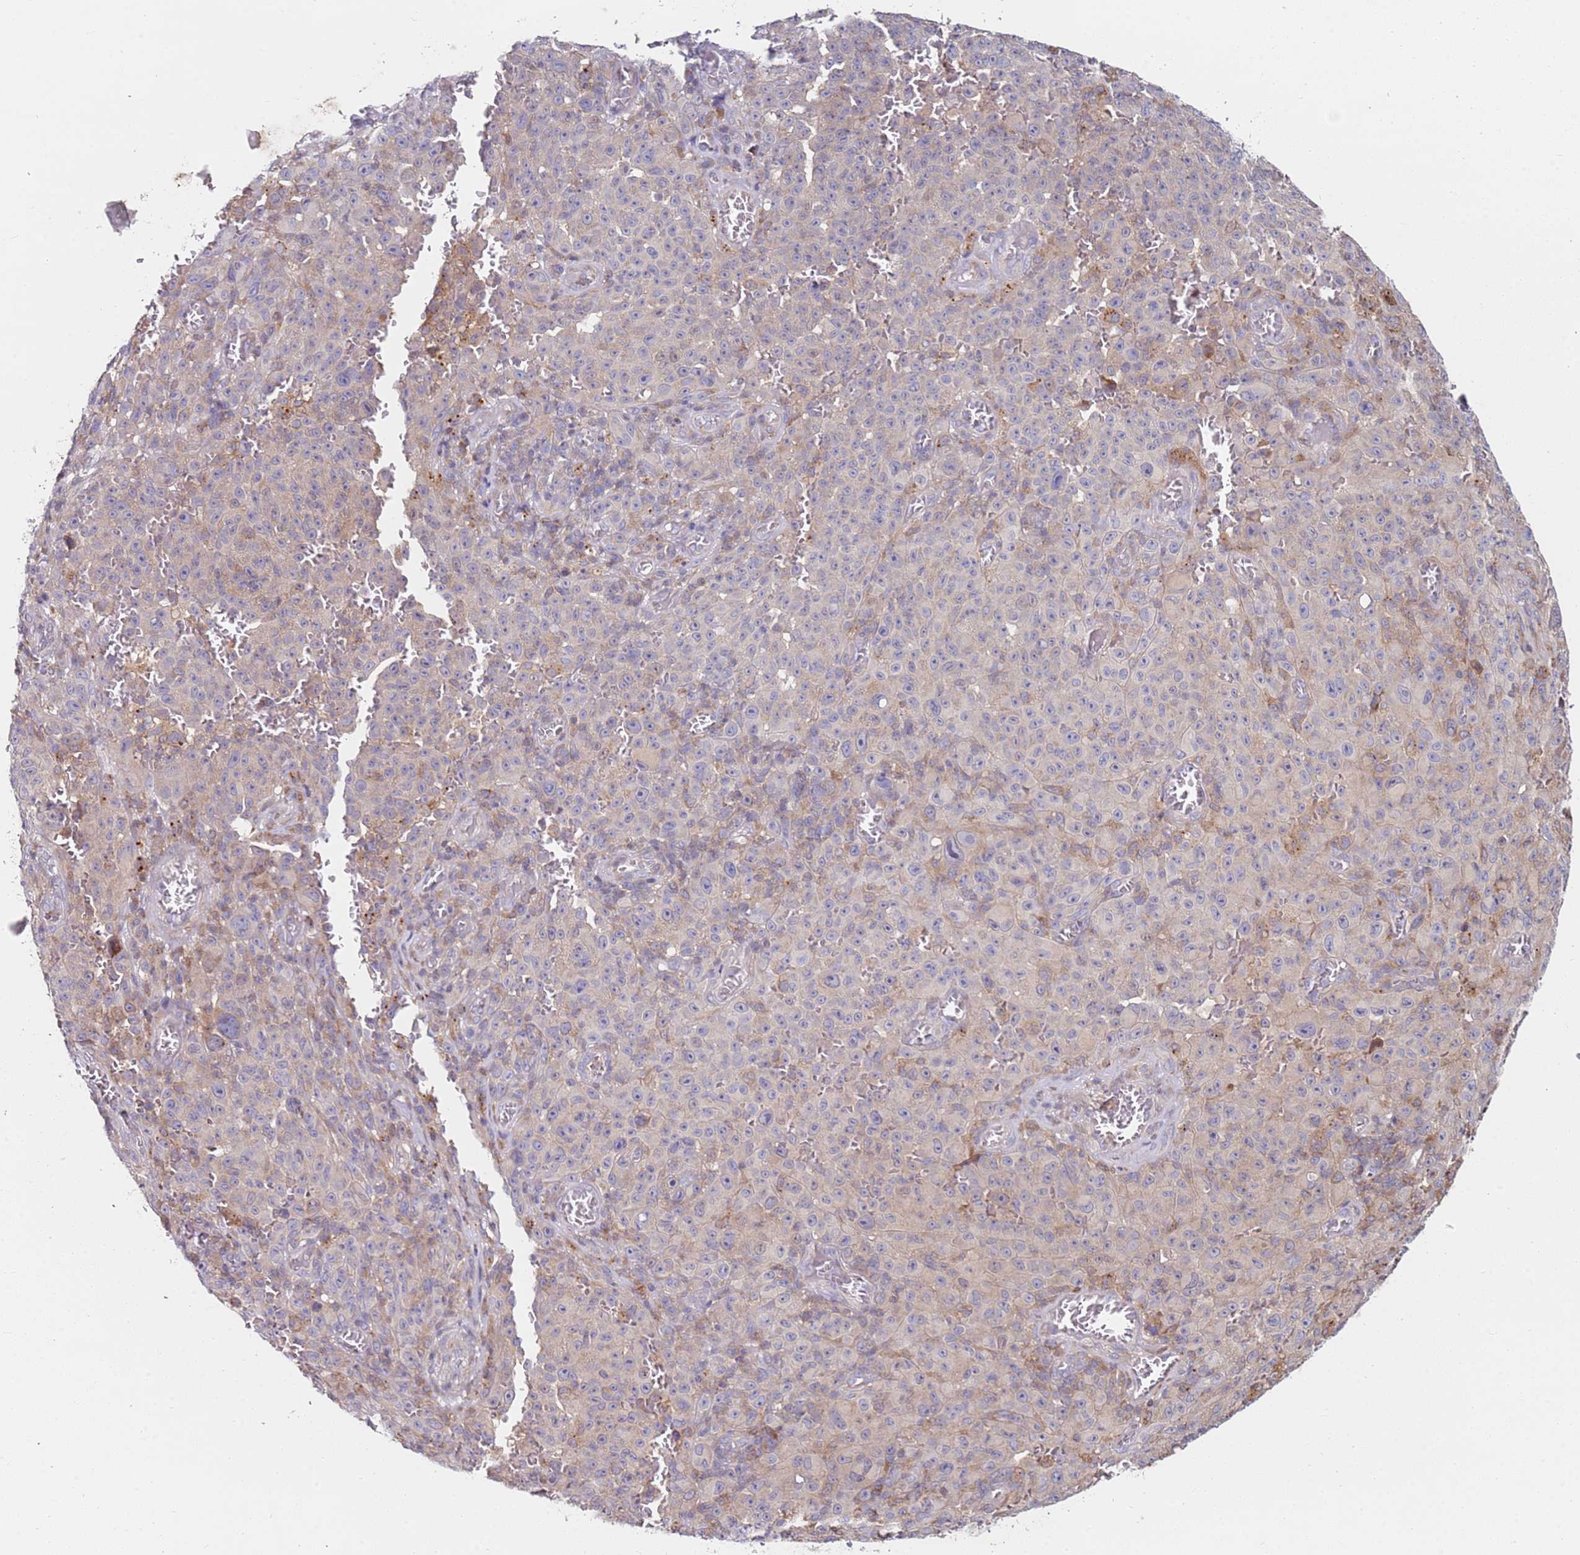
{"staining": {"intensity": "negative", "quantity": "none", "location": "none"}, "tissue": "melanoma", "cell_type": "Tumor cells", "image_type": "cancer", "snomed": [{"axis": "morphology", "description": "Malignant melanoma, NOS"}, {"axis": "topography", "description": "Skin"}], "caption": "The immunohistochemistry image has no significant staining in tumor cells of malignant melanoma tissue. Brightfield microscopy of immunohistochemistry stained with DAB (3,3'-diaminobenzidine) (brown) and hematoxylin (blue), captured at high magnification.", "gene": "CNOT9", "patient": {"sex": "female", "age": 82}}